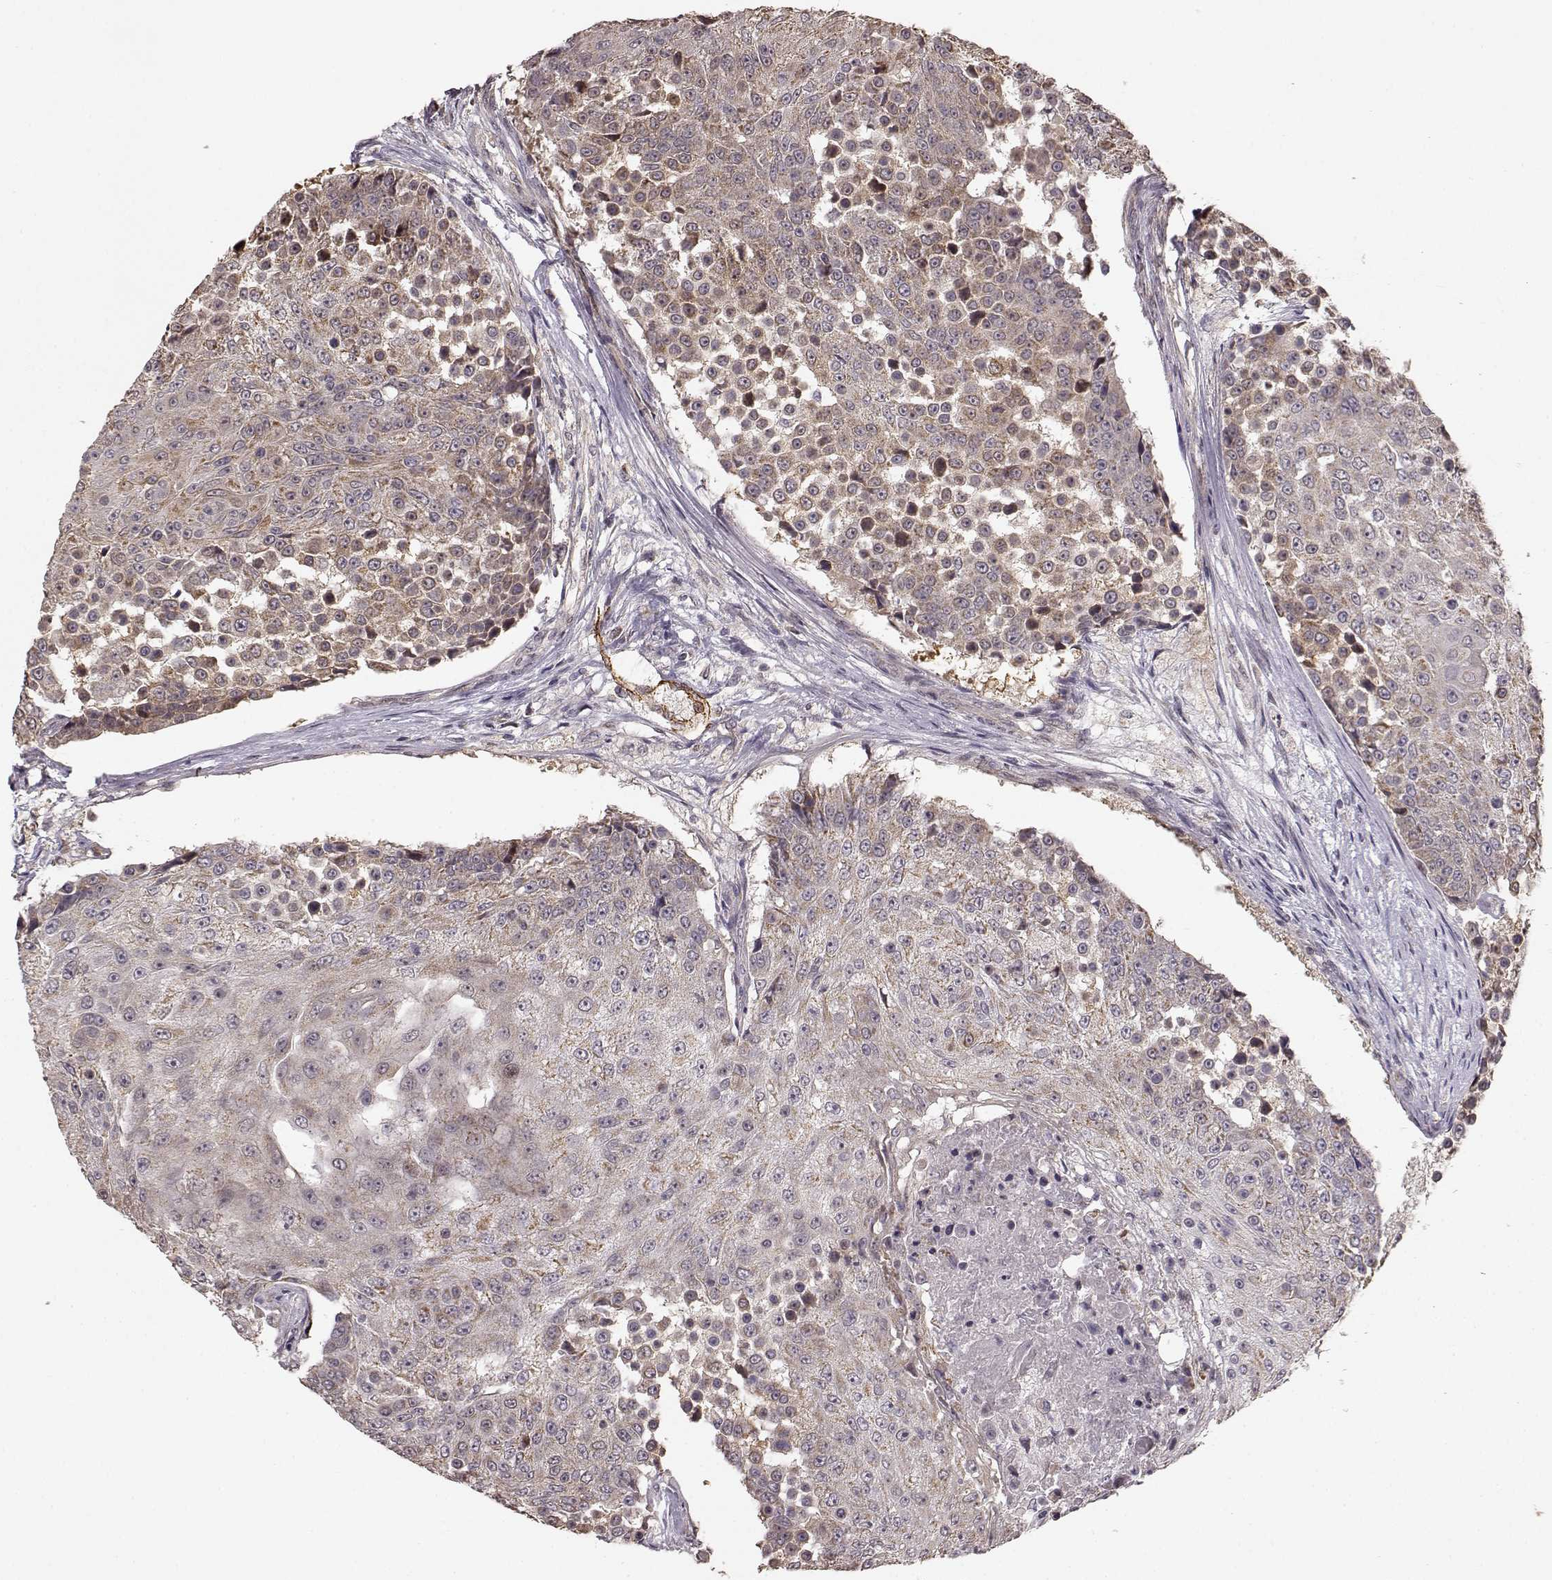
{"staining": {"intensity": "weak", "quantity": "<25%", "location": "cytoplasmic/membranous"}, "tissue": "urothelial cancer", "cell_type": "Tumor cells", "image_type": "cancer", "snomed": [{"axis": "morphology", "description": "Urothelial carcinoma, High grade"}, {"axis": "topography", "description": "Urinary bladder"}], "caption": "The photomicrograph demonstrates no significant positivity in tumor cells of urothelial cancer. Brightfield microscopy of IHC stained with DAB (brown) and hematoxylin (blue), captured at high magnification.", "gene": "BACH2", "patient": {"sex": "female", "age": 63}}